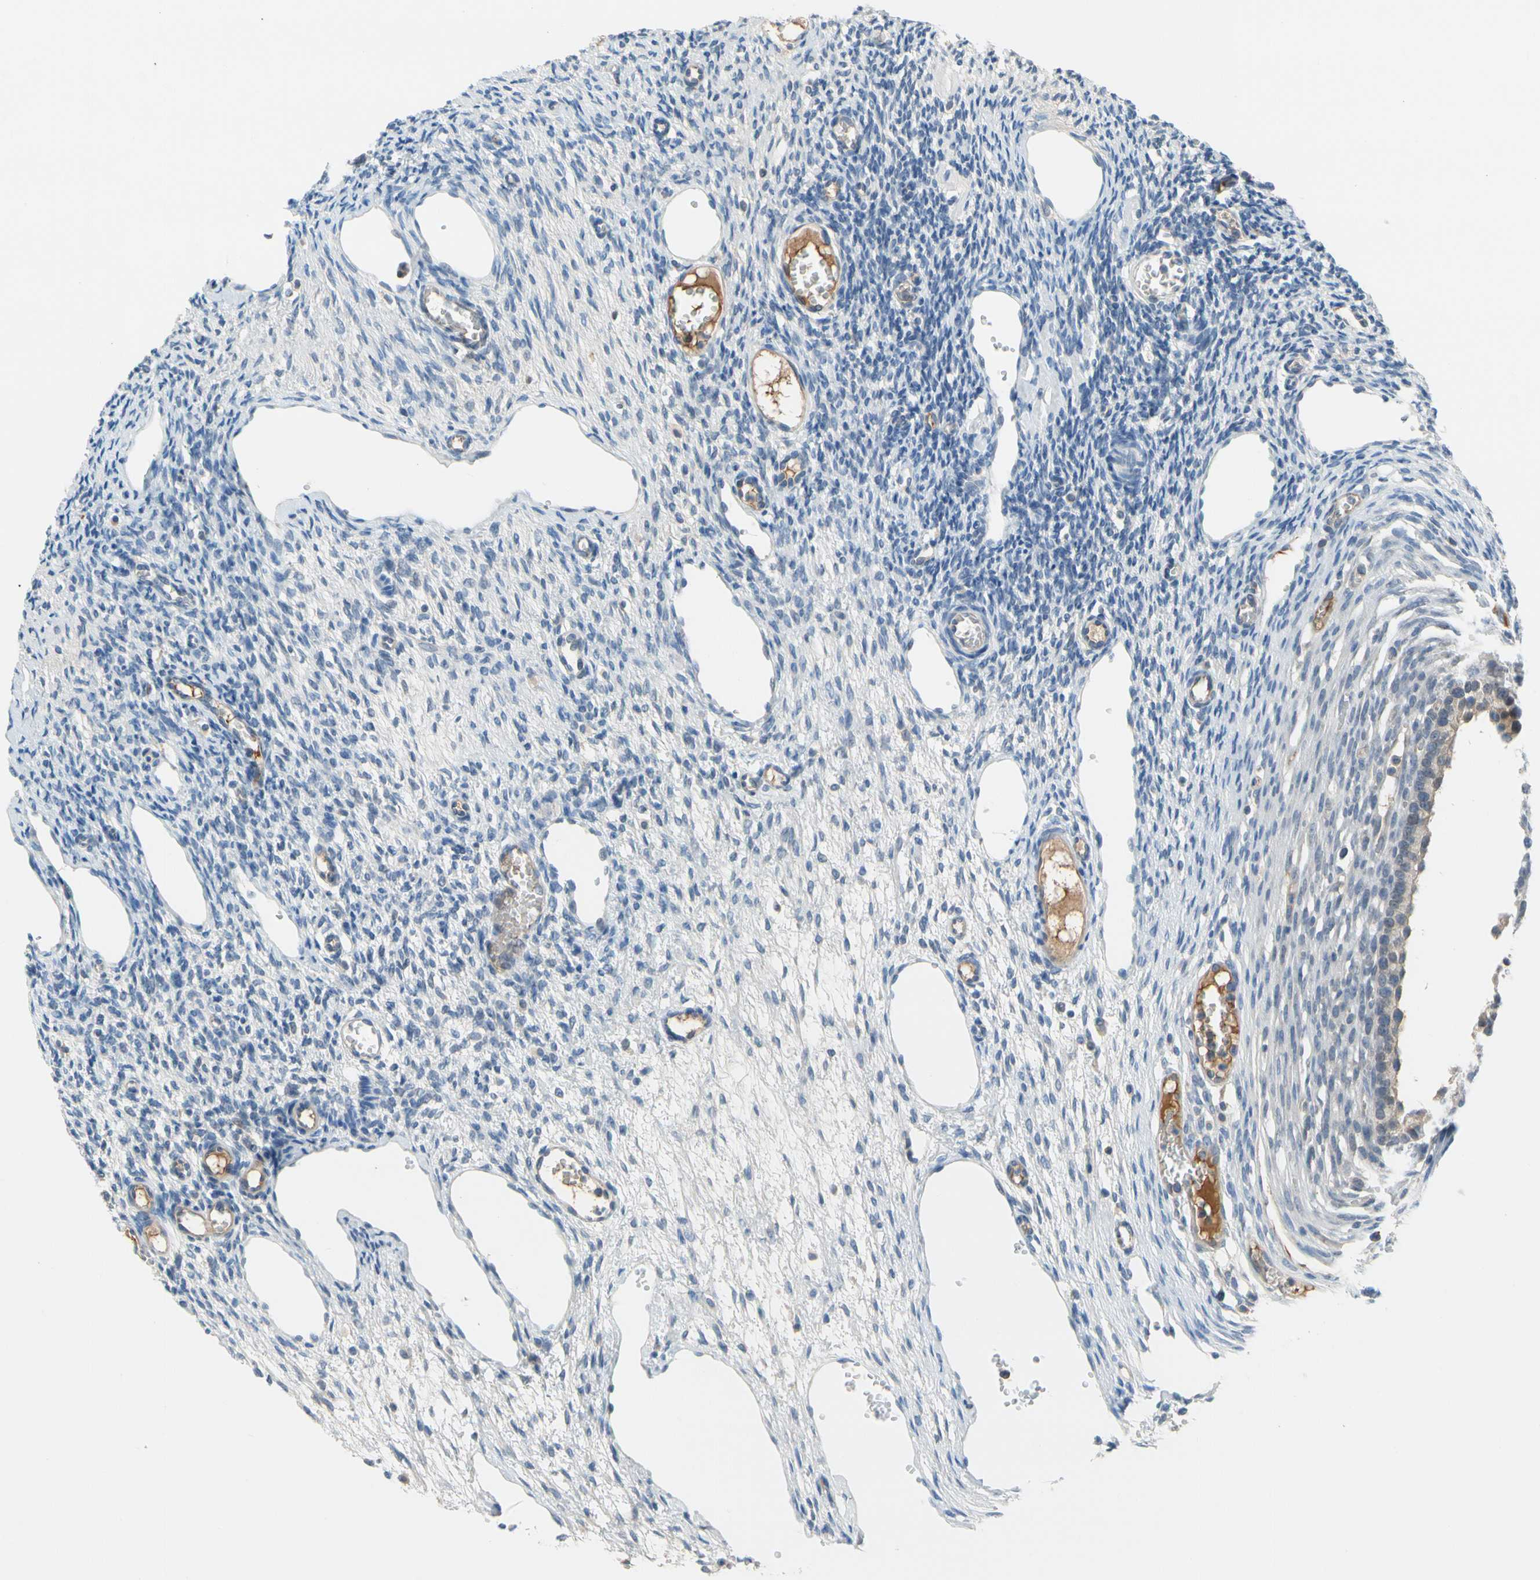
{"staining": {"intensity": "negative", "quantity": "none", "location": "none"}, "tissue": "ovary", "cell_type": "Follicle cells", "image_type": "normal", "snomed": [{"axis": "morphology", "description": "Normal tissue, NOS"}, {"axis": "topography", "description": "Ovary"}], "caption": "Immunohistochemistry of benign ovary shows no expression in follicle cells. (Immunohistochemistry, brightfield microscopy, high magnification).", "gene": "CNDP1", "patient": {"sex": "female", "age": 33}}